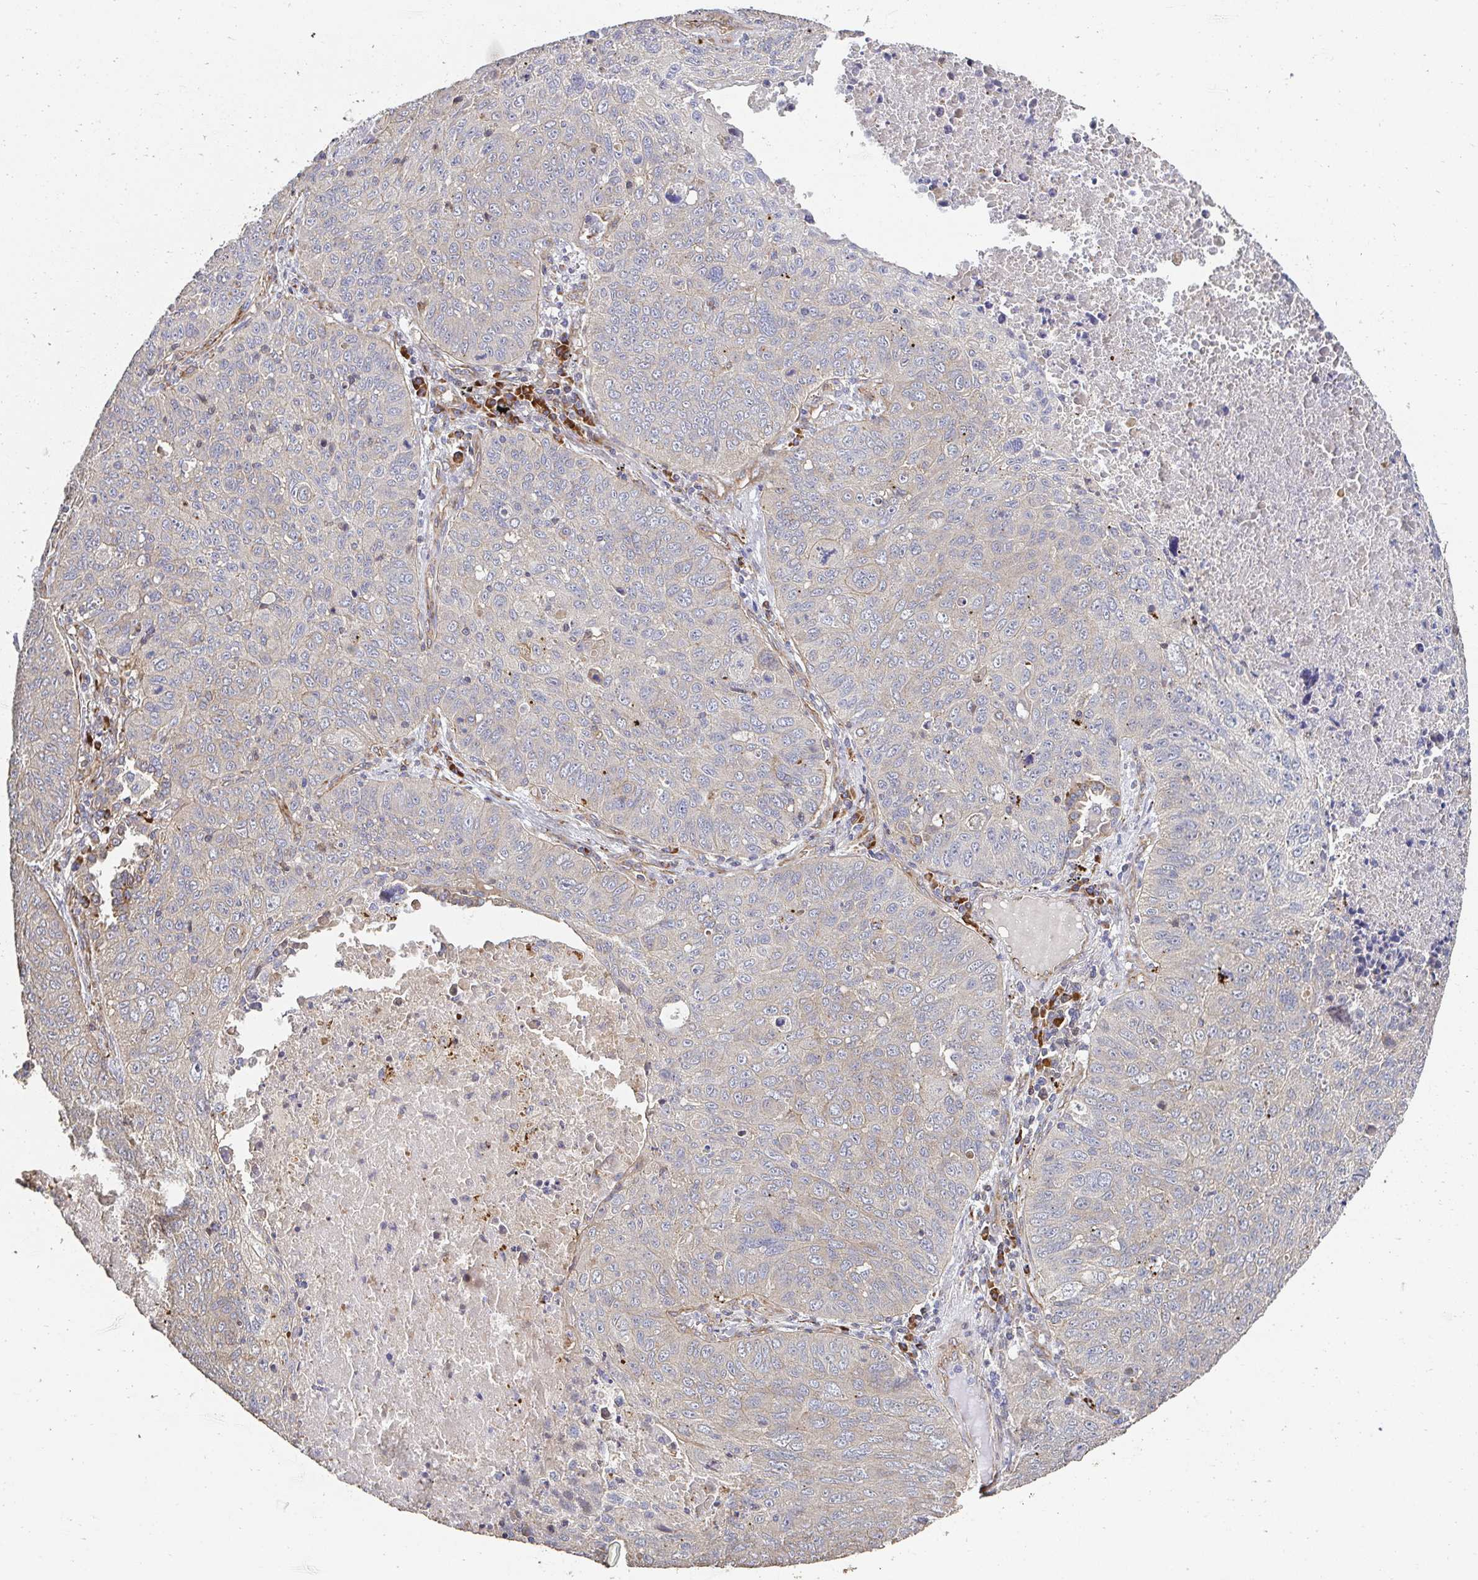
{"staining": {"intensity": "negative", "quantity": "none", "location": "none"}, "tissue": "lung cancer", "cell_type": "Tumor cells", "image_type": "cancer", "snomed": [{"axis": "morphology", "description": "Normal morphology"}, {"axis": "morphology", "description": "Aneuploidy"}, {"axis": "morphology", "description": "Squamous cell carcinoma, NOS"}, {"axis": "topography", "description": "Lymph node"}, {"axis": "topography", "description": "Lung"}], "caption": "Immunohistochemical staining of human lung cancer (aneuploidy) reveals no significant positivity in tumor cells. (Stains: DAB (3,3'-diaminobenzidine) immunohistochemistry (IHC) with hematoxylin counter stain, Microscopy: brightfield microscopy at high magnification).", "gene": "APBB1", "patient": {"sex": "female", "age": 76}}